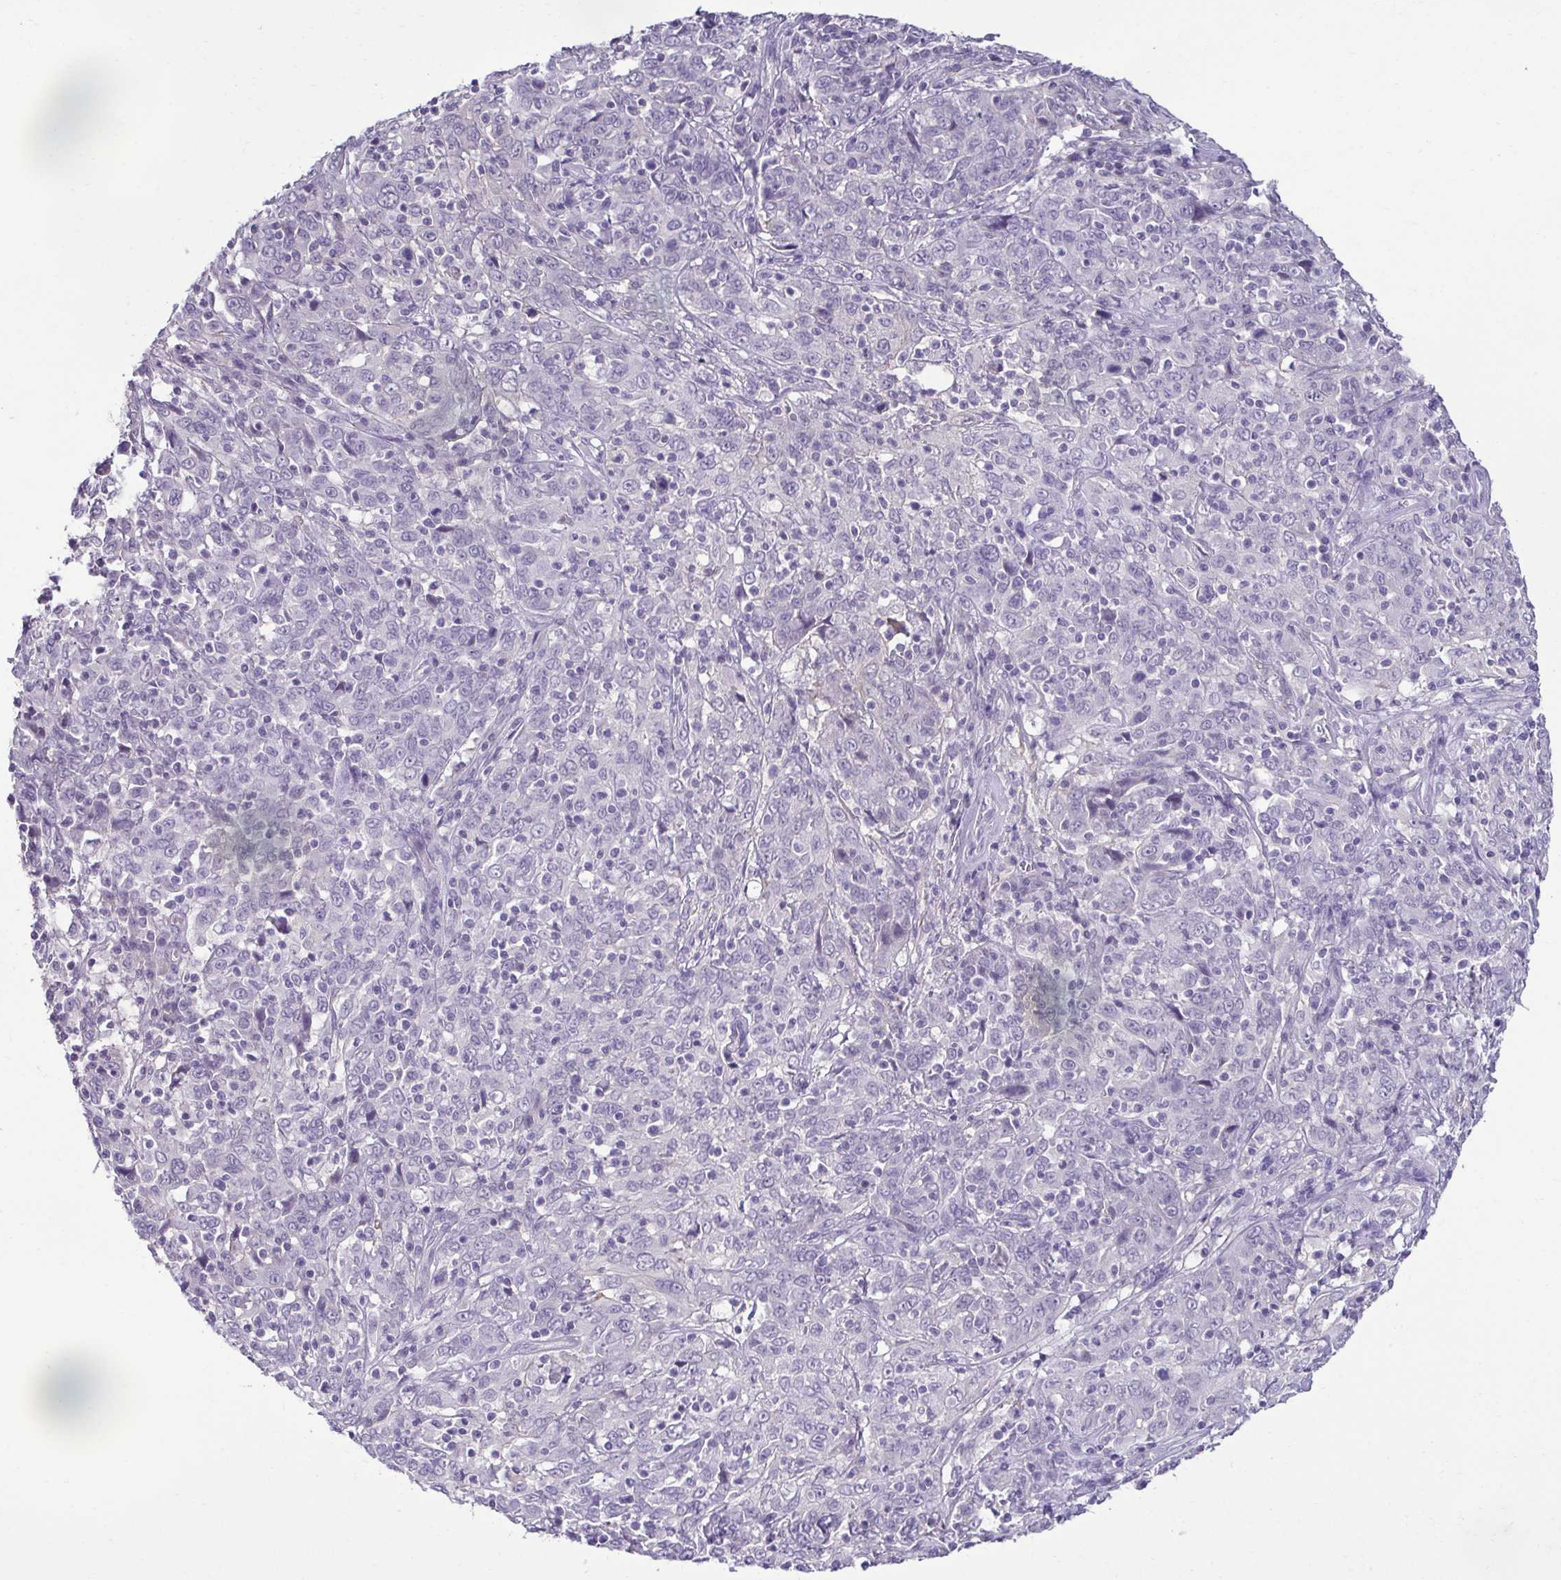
{"staining": {"intensity": "negative", "quantity": "none", "location": "none"}, "tissue": "cervical cancer", "cell_type": "Tumor cells", "image_type": "cancer", "snomed": [{"axis": "morphology", "description": "Squamous cell carcinoma, NOS"}, {"axis": "topography", "description": "Cervix"}], "caption": "A histopathology image of human cervical squamous cell carcinoma is negative for staining in tumor cells.", "gene": "SLC30A3", "patient": {"sex": "female", "age": 46}}